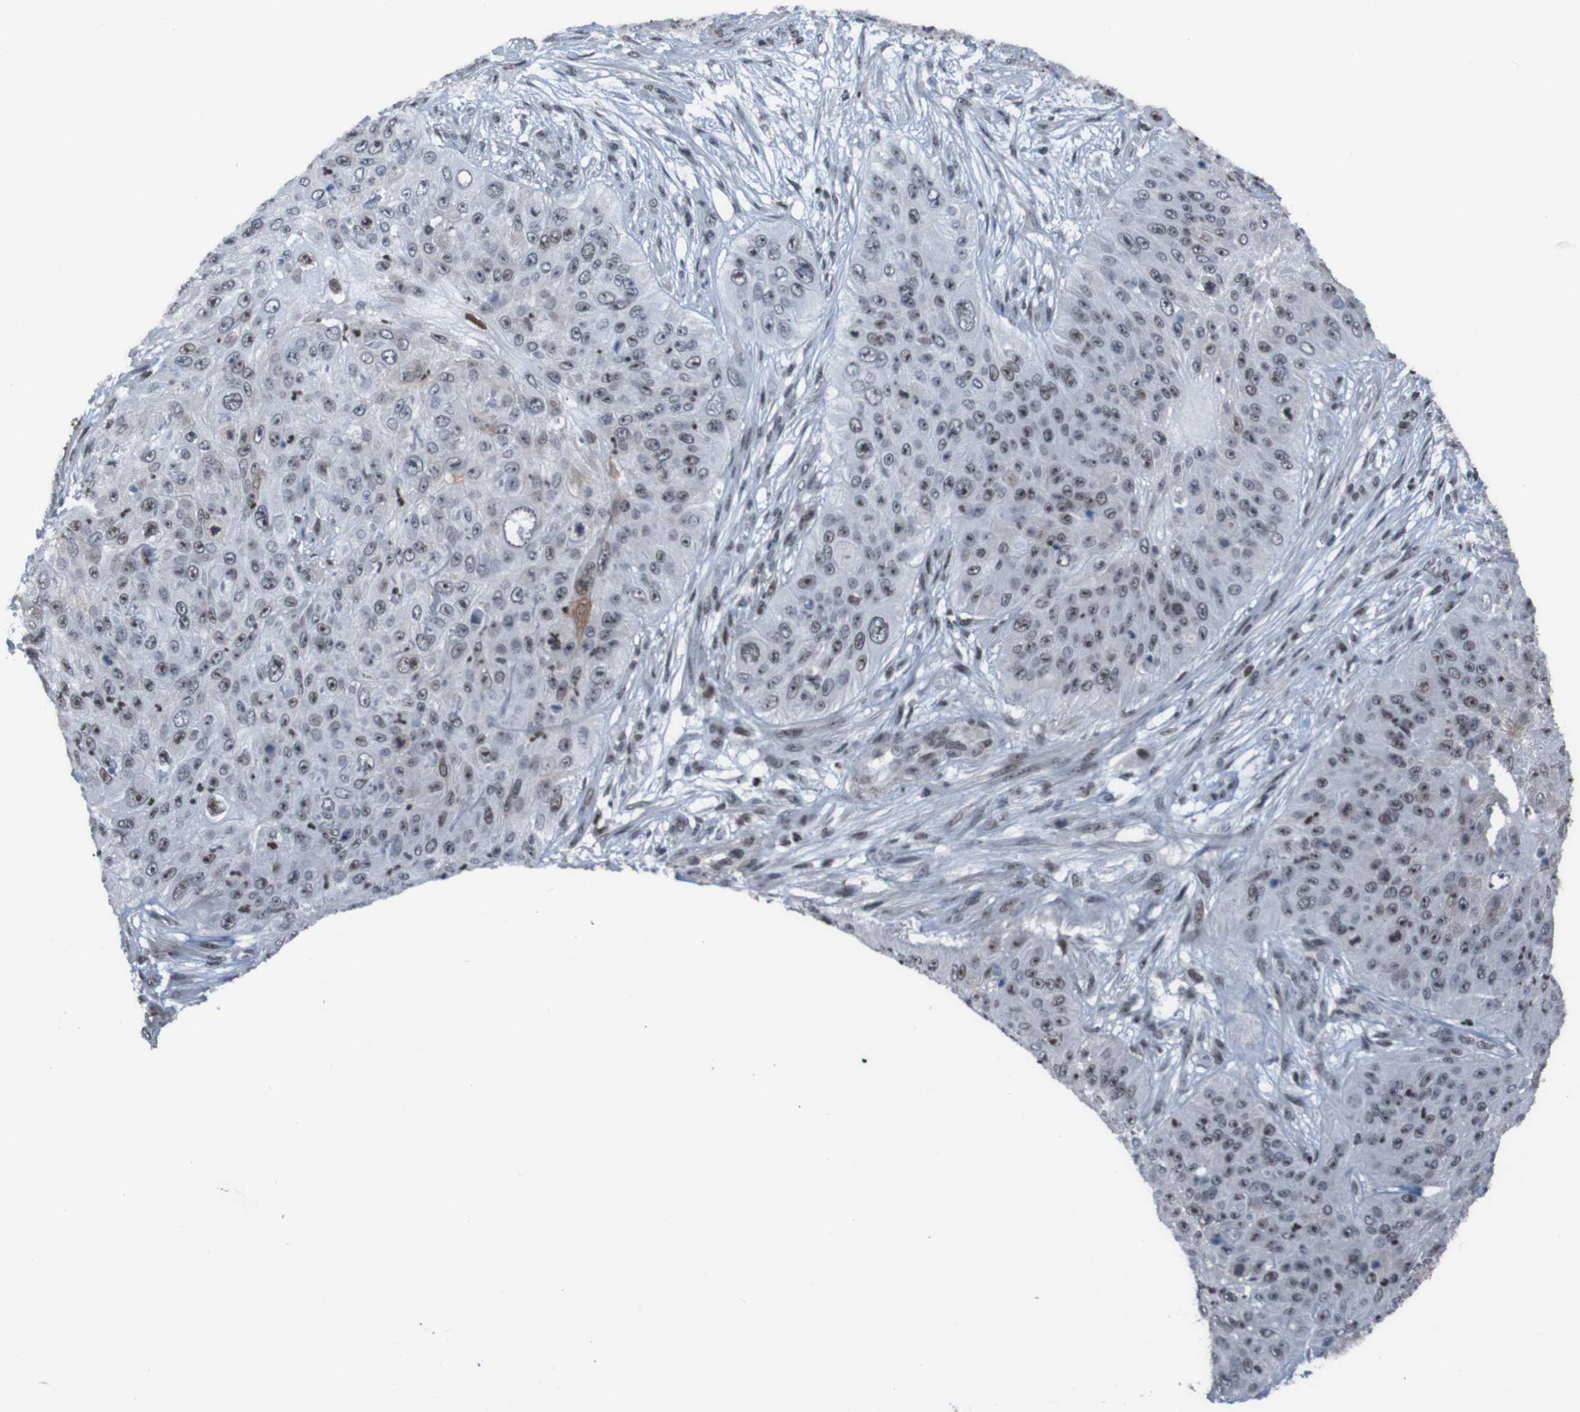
{"staining": {"intensity": "moderate", "quantity": "25%-75%", "location": "nuclear"}, "tissue": "skin cancer", "cell_type": "Tumor cells", "image_type": "cancer", "snomed": [{"axis": "morphology", "description": "Squamous cell carcinoma, NOS"}, {"axis": "topography", "description": "Skin"}], "caption": "Skin cancer was stained to show a protein in brown. There is medium levels of moderate nuclear expression in about 25%-75% of tumor cells.", "gene": "PHF2", "patient": {"sex": "female", "age": 80}}